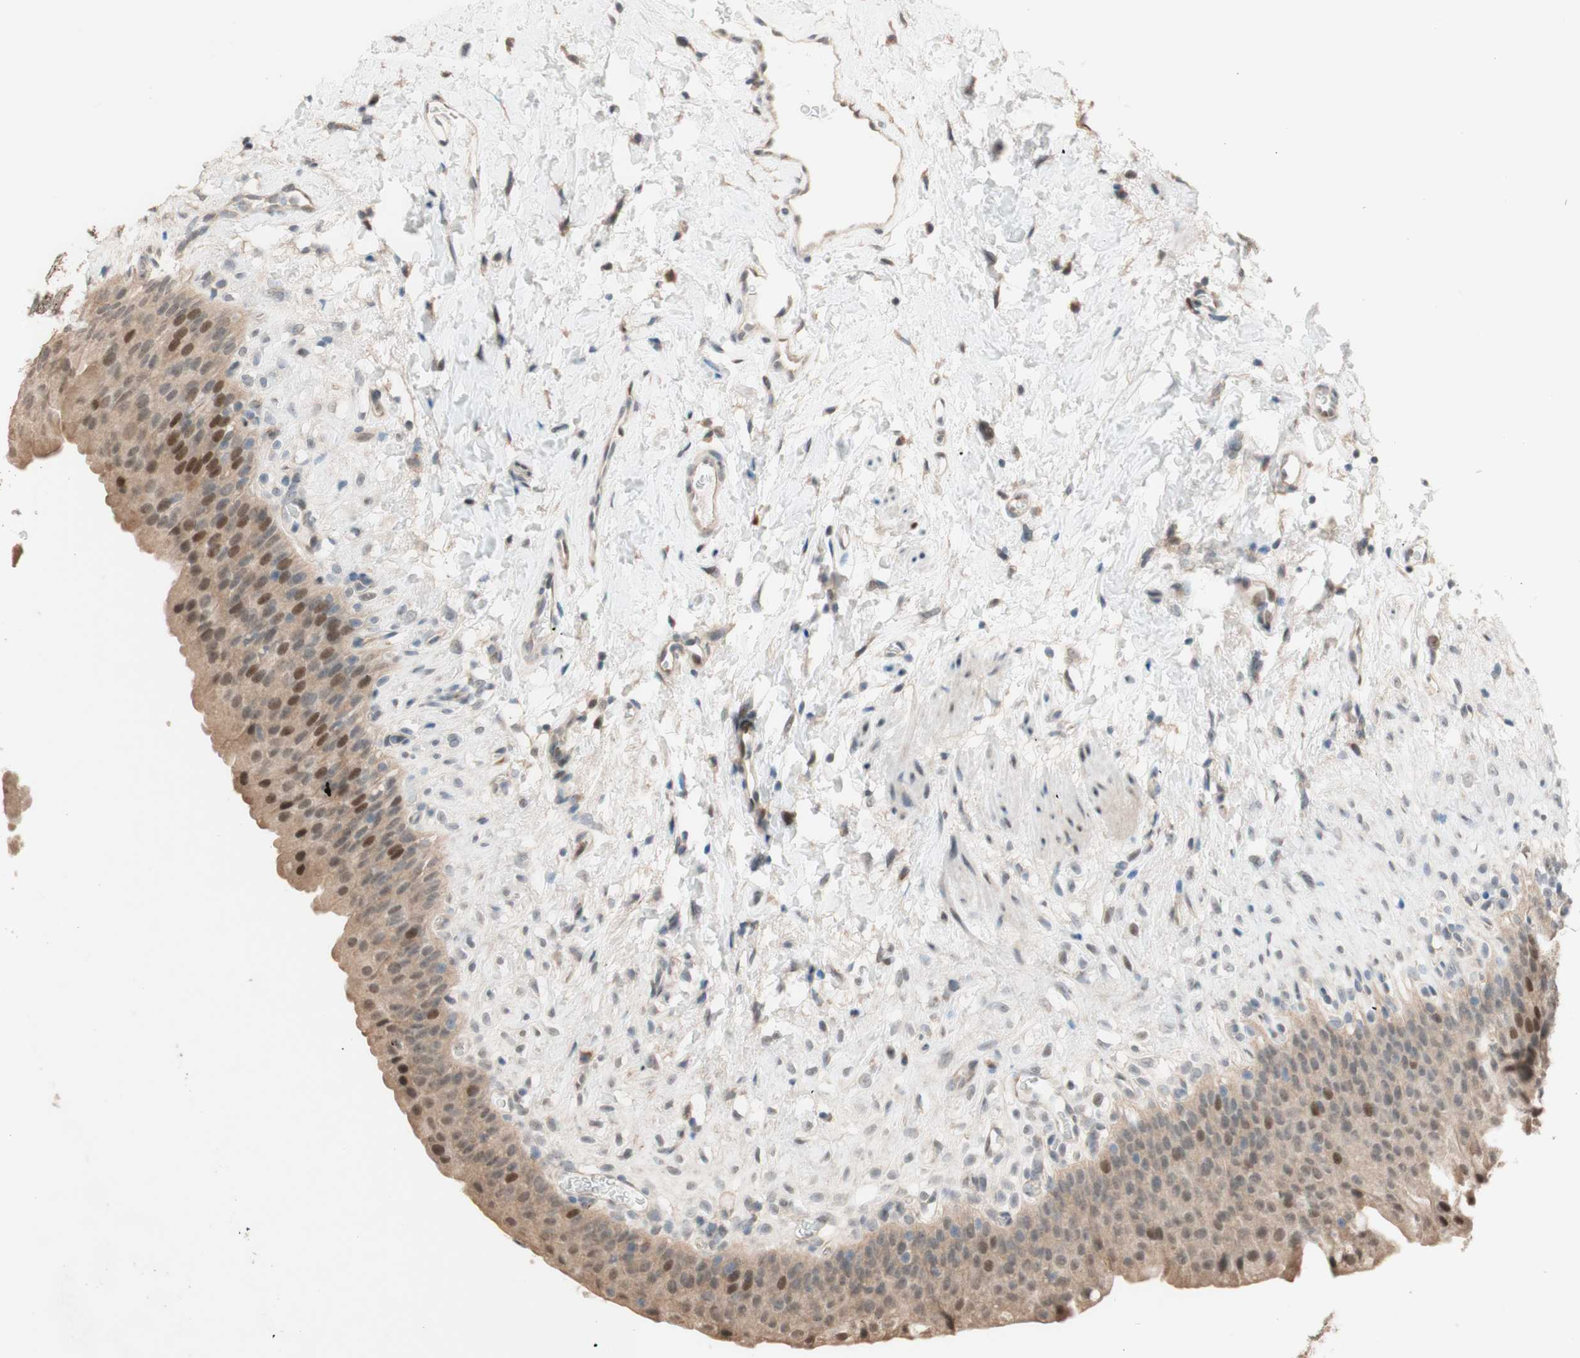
{"staining": {"intensity": "moderate", "quantity": ">75%", "location": "cytoplasmic/membranous"}, "tissue": "urinary bladder", "cell_type": "Urothelial cells", "image_type": "normal", "snomed": [{"axis": "morphology", "description": "Normal tissue, NOS"}, {"axis": "topography", "description": "Urinary bladder"}], "caption": "Urinary bladder stained with a brown dye reveals moderate cytoplasmic/membranous positive staining in approximately >75% of urothelial cells.", "gene": "CCNC", "patient": {"sex": "female", "age": 79}}